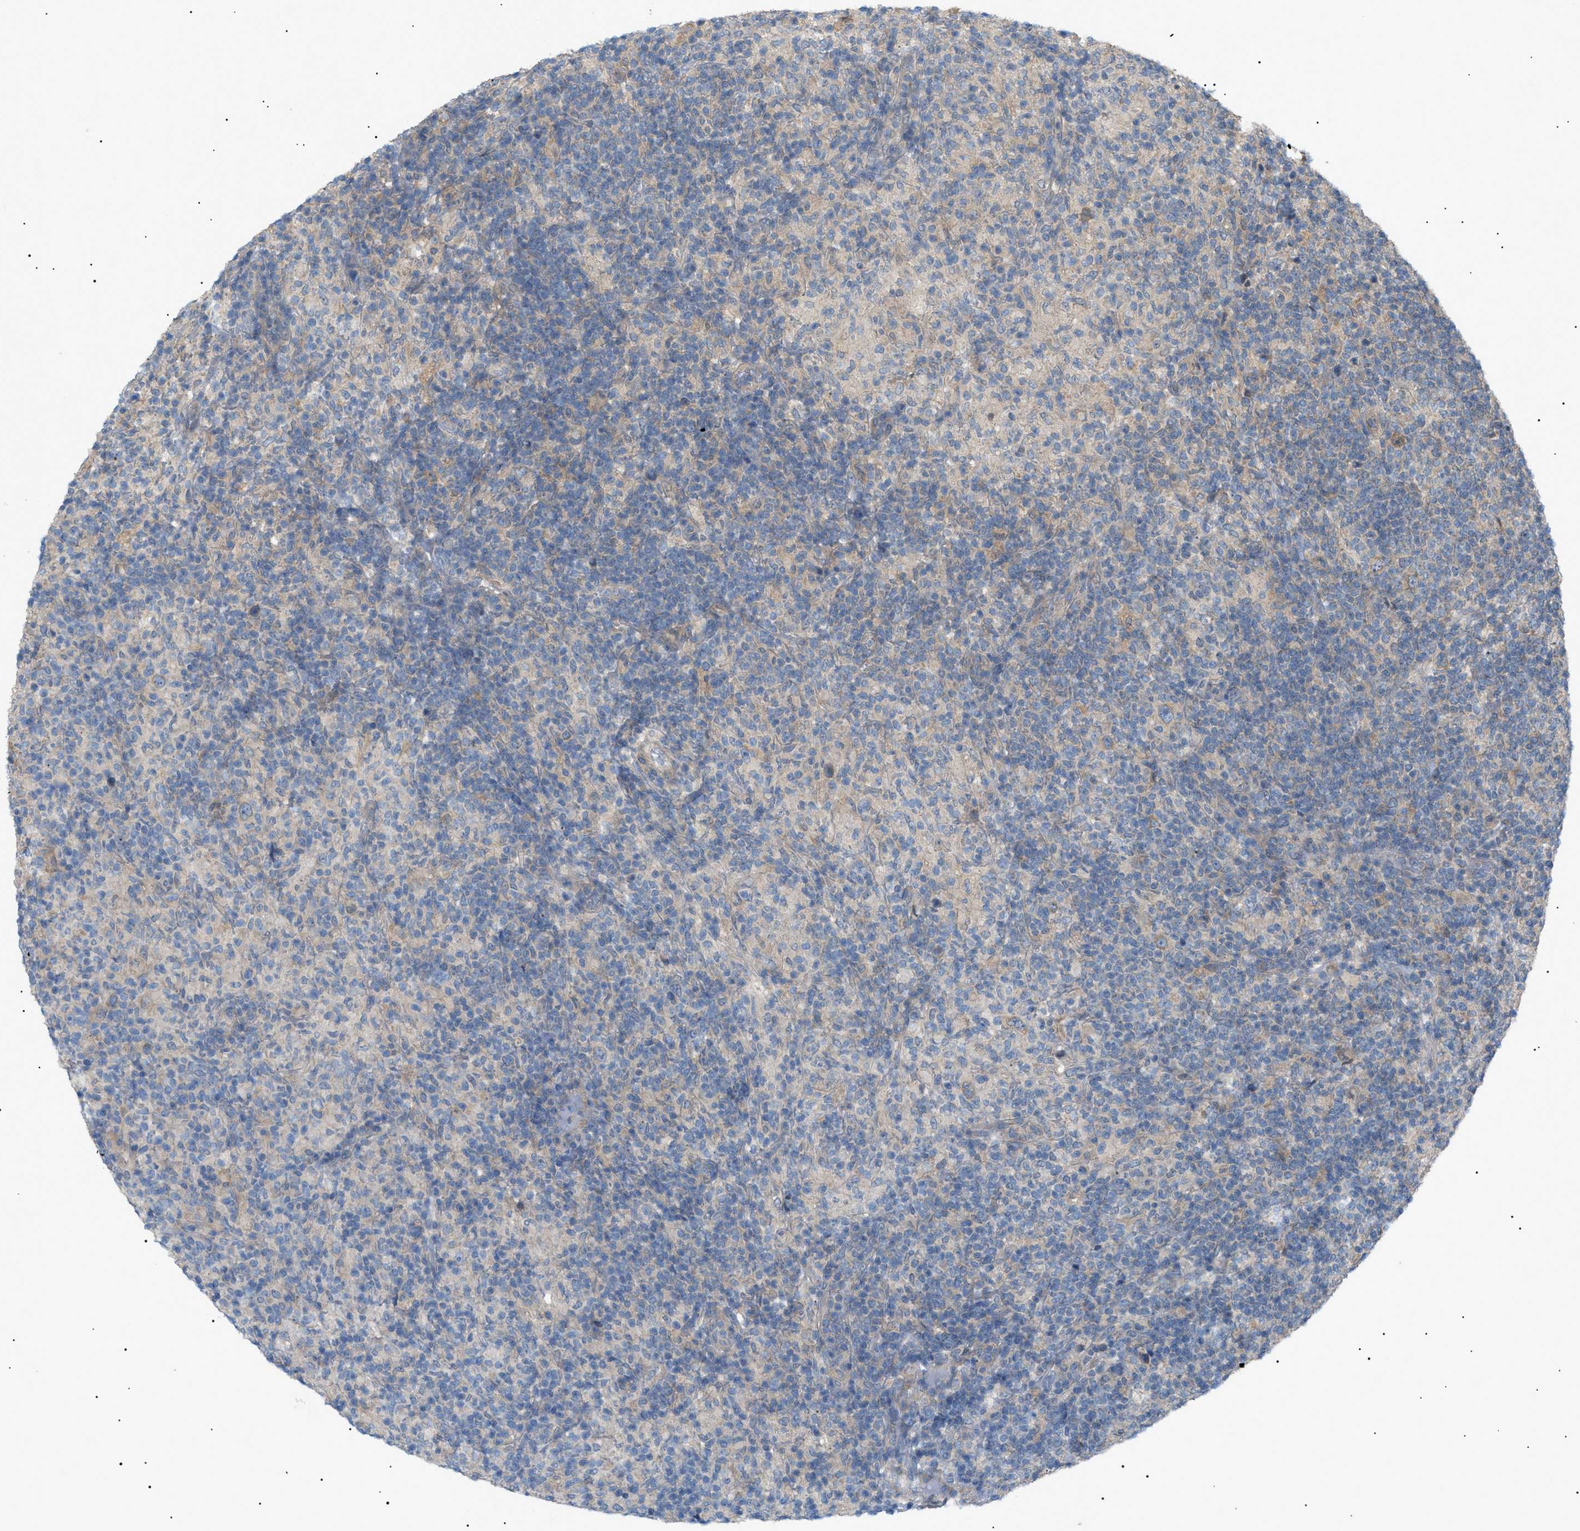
{"staining": {"intensity": "weak", "quantity": "<25%", "location": "cytoplasmic/membranous"}, "tissue": "lymphoma", "cell_type": "Tumor cells", "image_type": "cancer", "snomed": [{"axis": "morphology", "description": "Hodgkin's disease, NOS"}, {"axis": "topography", "description": "Lymph node"}], "caption": "DAB immunohistochemical staining of Hodgkin's disease reveals no significant staining in tumor cells.", "gene": "IRS2", "patient": {"sex": "male", "age": 70}}